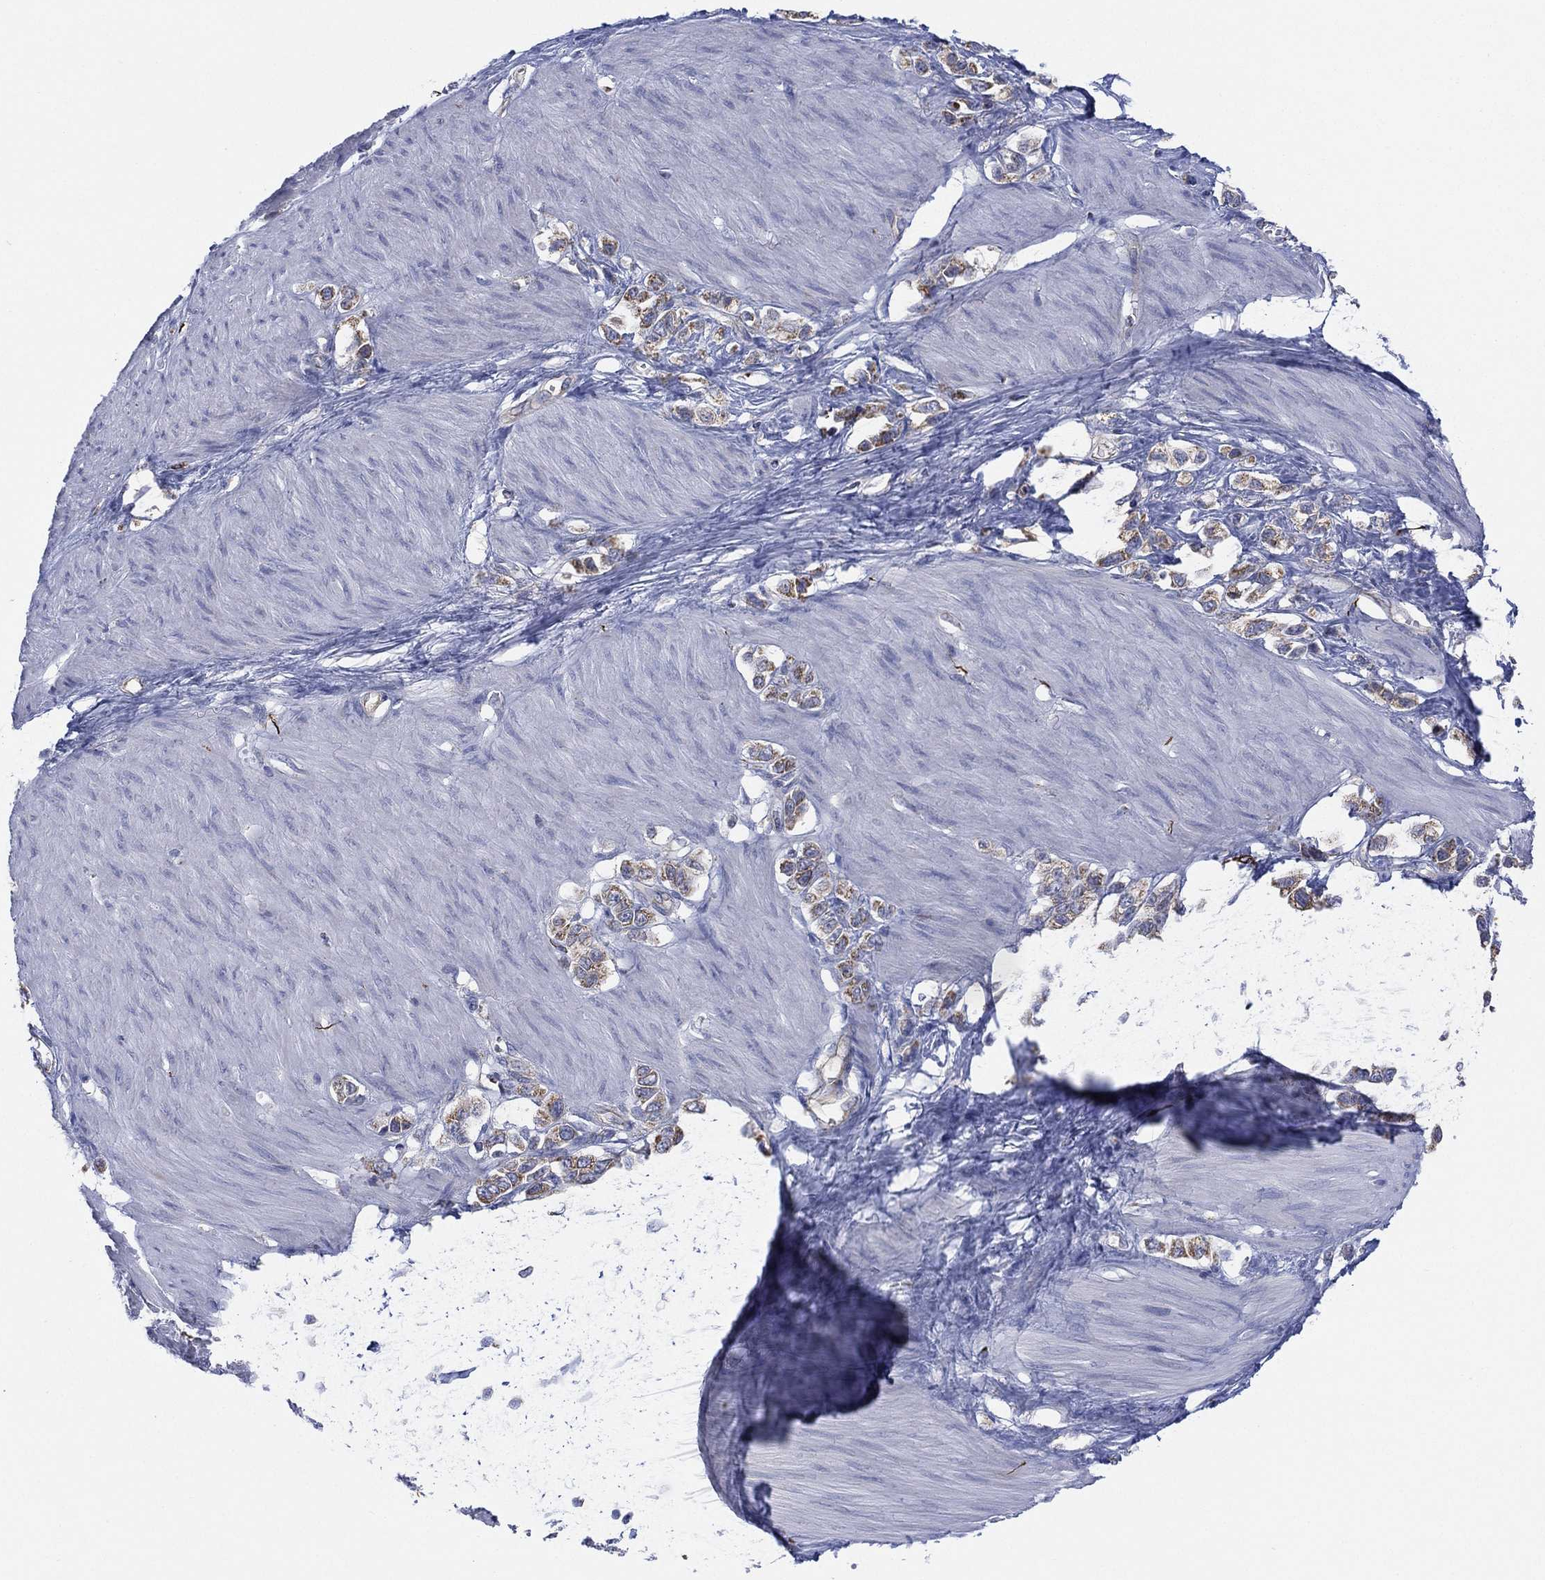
{"staining": {"intensity": "weak", "quantity": "25%-75%", "location": "cytoplasmic/membranous"}, "tissue": "stomach cancer", "cell_type": "Tumor cells", "image_type": "cancer", "snomed": [{"axis": "morphology", "description": "Normal tissue, NOS"}, {"axis": "morphology", "description": "Adenocarcinoma, NOS"}, {"axis": "morphology", "description": "Adenocarcinoma, High grade"}, {"axis": "topography", "description": "Stomach, upper"}, {"axis": "topography", "description": "Stomach"}], "caption": "Human adenocarcinoma (stomach) stained for a protein (brown) exhibits weak cytoplasmic/membranous positive positivity in about 25%-75% of tumor cells.", "gene": "INA", "patient": {"sex": "female", "age": 65}}